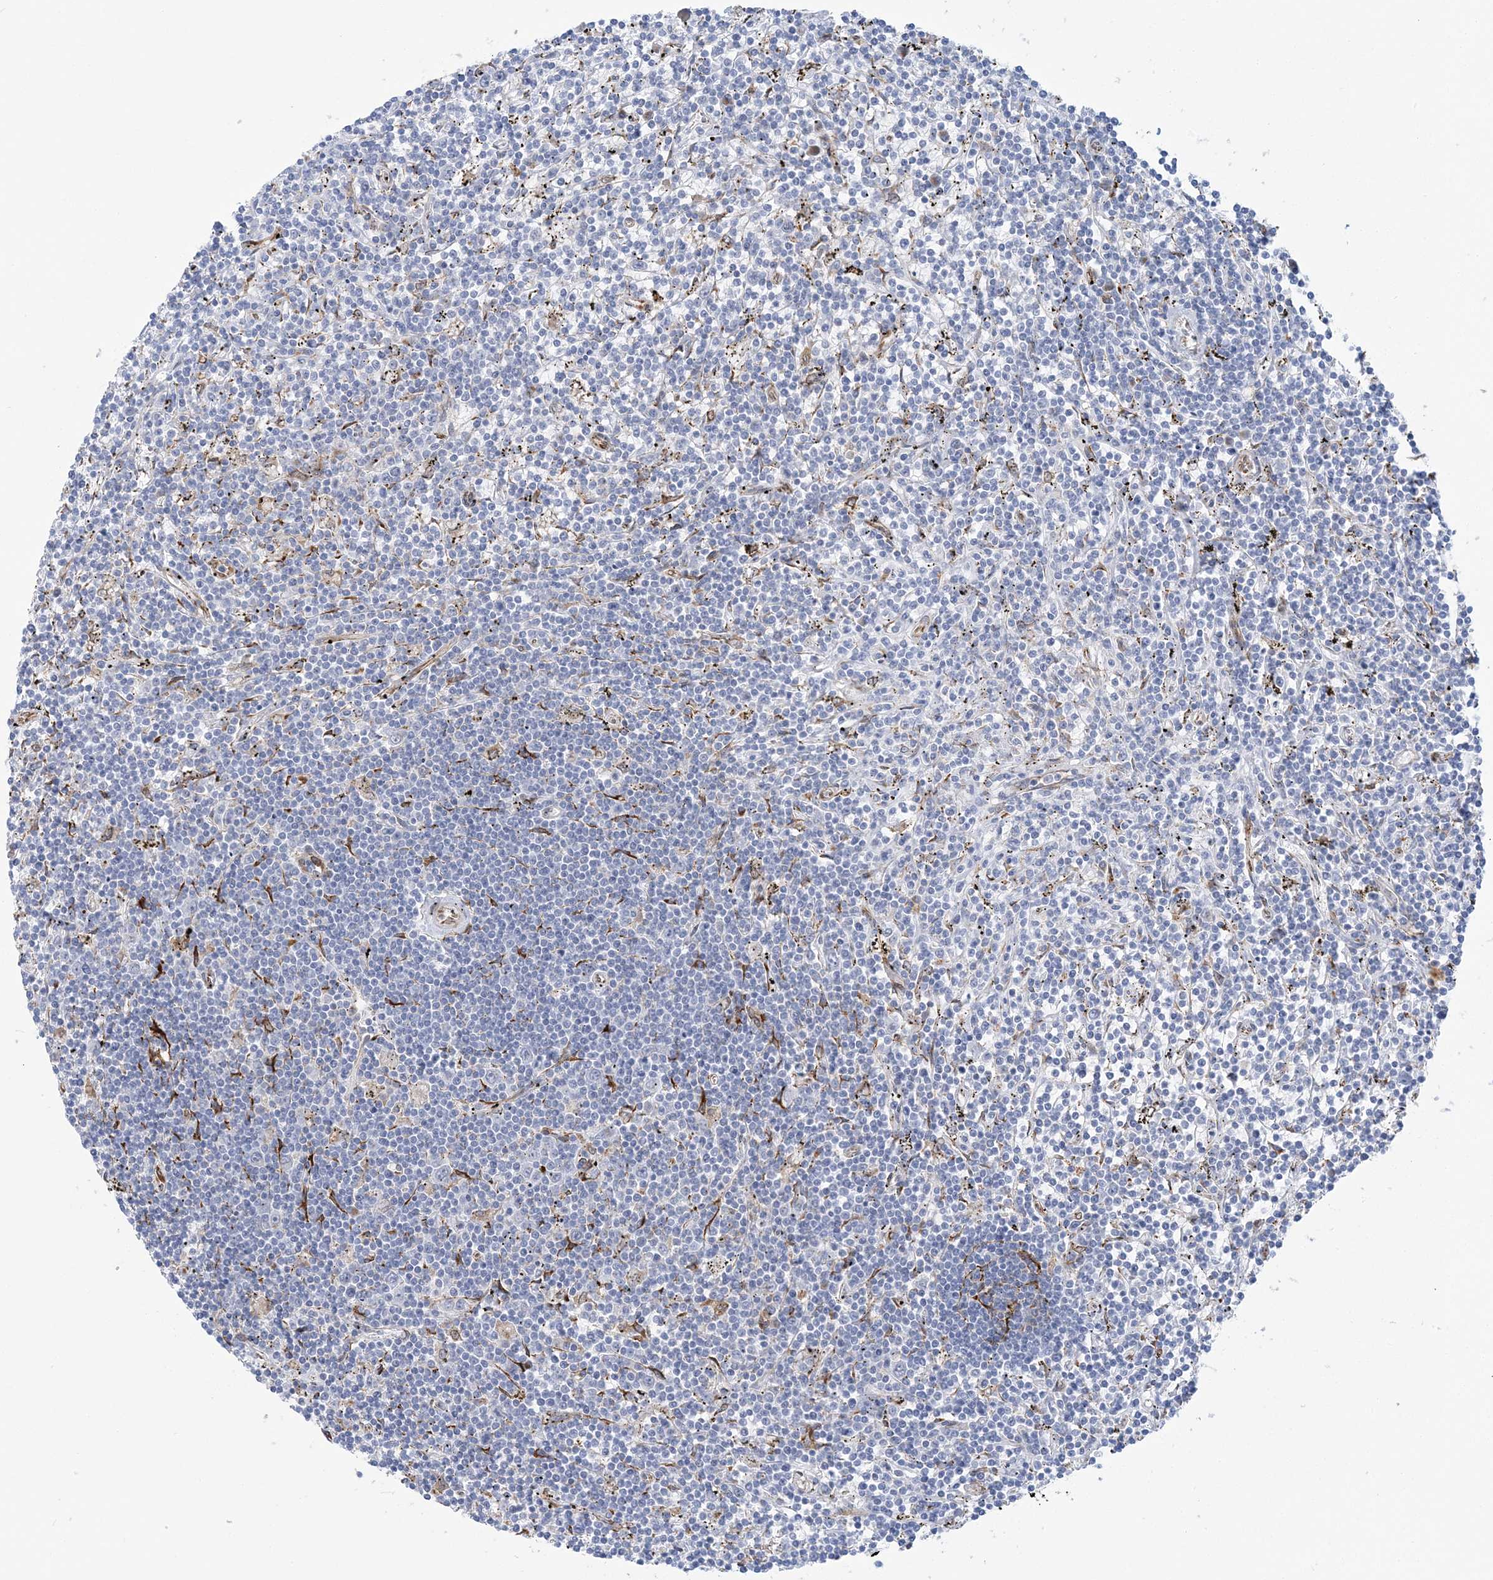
{"staining": {"intensity": "negative", "quantity": "none", "location": "none"}, "tissue": "lymphoma", "cell_type": "Tumor cells", "image_type": "cancer", "snomed": [{"axis": "morphology", "description": "Malignant lymphoma, non-Hodgkin's type, Low grade"}, {"axis": "topography", "description": "Spleen"}], "caption": "Tumor cells are negative for protein expression in human malignant lymphoma, non-Hodgkin's type (low-grade).", "gene": "PLEKHG4B", "patient": {"sex": "male", "age": 76}}